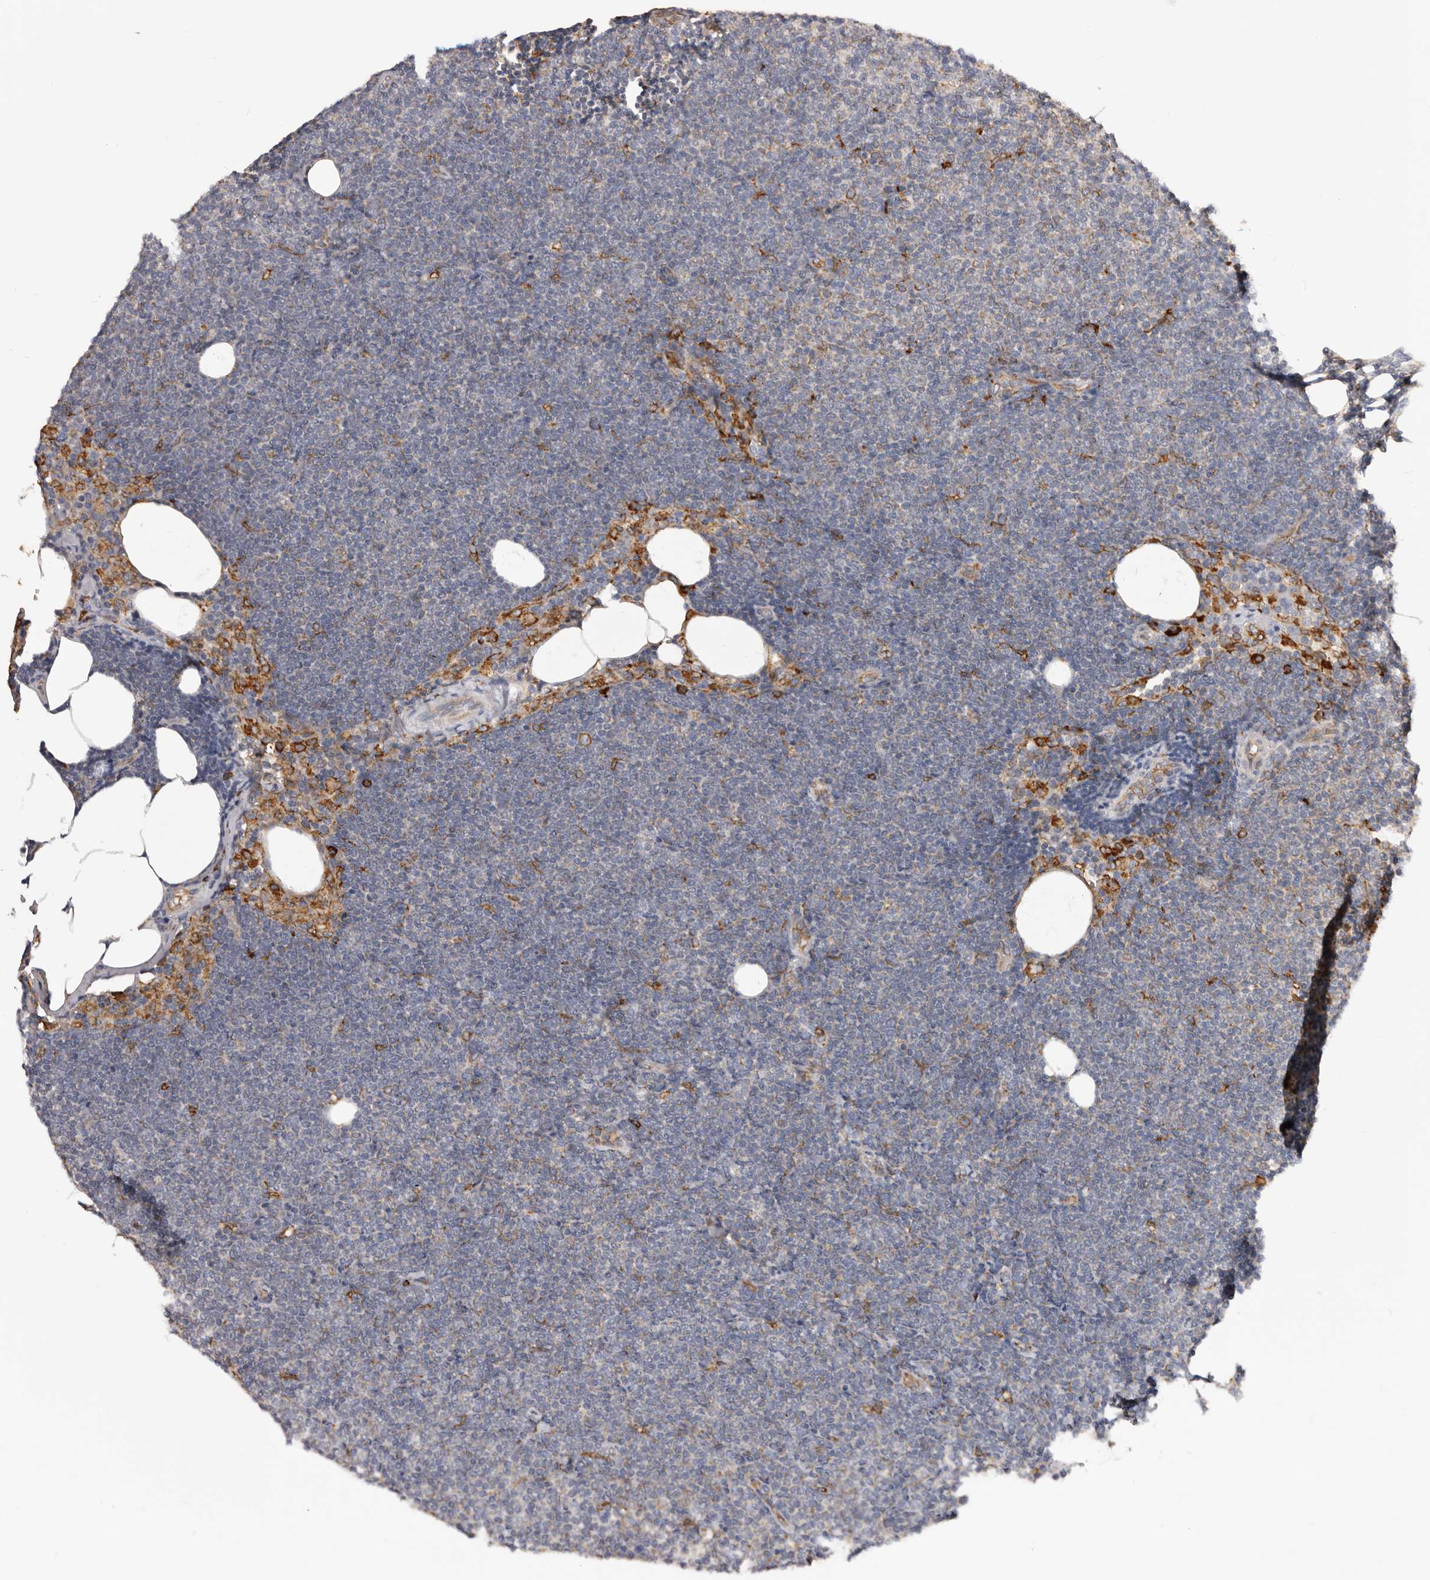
{"staining": {"intensity": "negative", "quantity": "none", "location": "none"}, "tissue": "lymphoma", "cell_type": "Tumor cells", "image_type": "cancer", "snomed": [{"axis": "morphology", "description": "Malignant lymphoma, non-Hodgkin's type, Low grade"}, {"axis": "topography", "description": "Lymph node"}], "caption": "This micrograph is of malignant lymphoma, non-Hodgkin's type (low-grade) stained with immunohistochemistry to label a protein in brown with the nuclei are counter-stained blue. There is no staining in tumor cells. (IHC, brightfield microscopy, high magnification).", "gene": "QRSL1", "patient": {"sex": "female", "age": 53}}